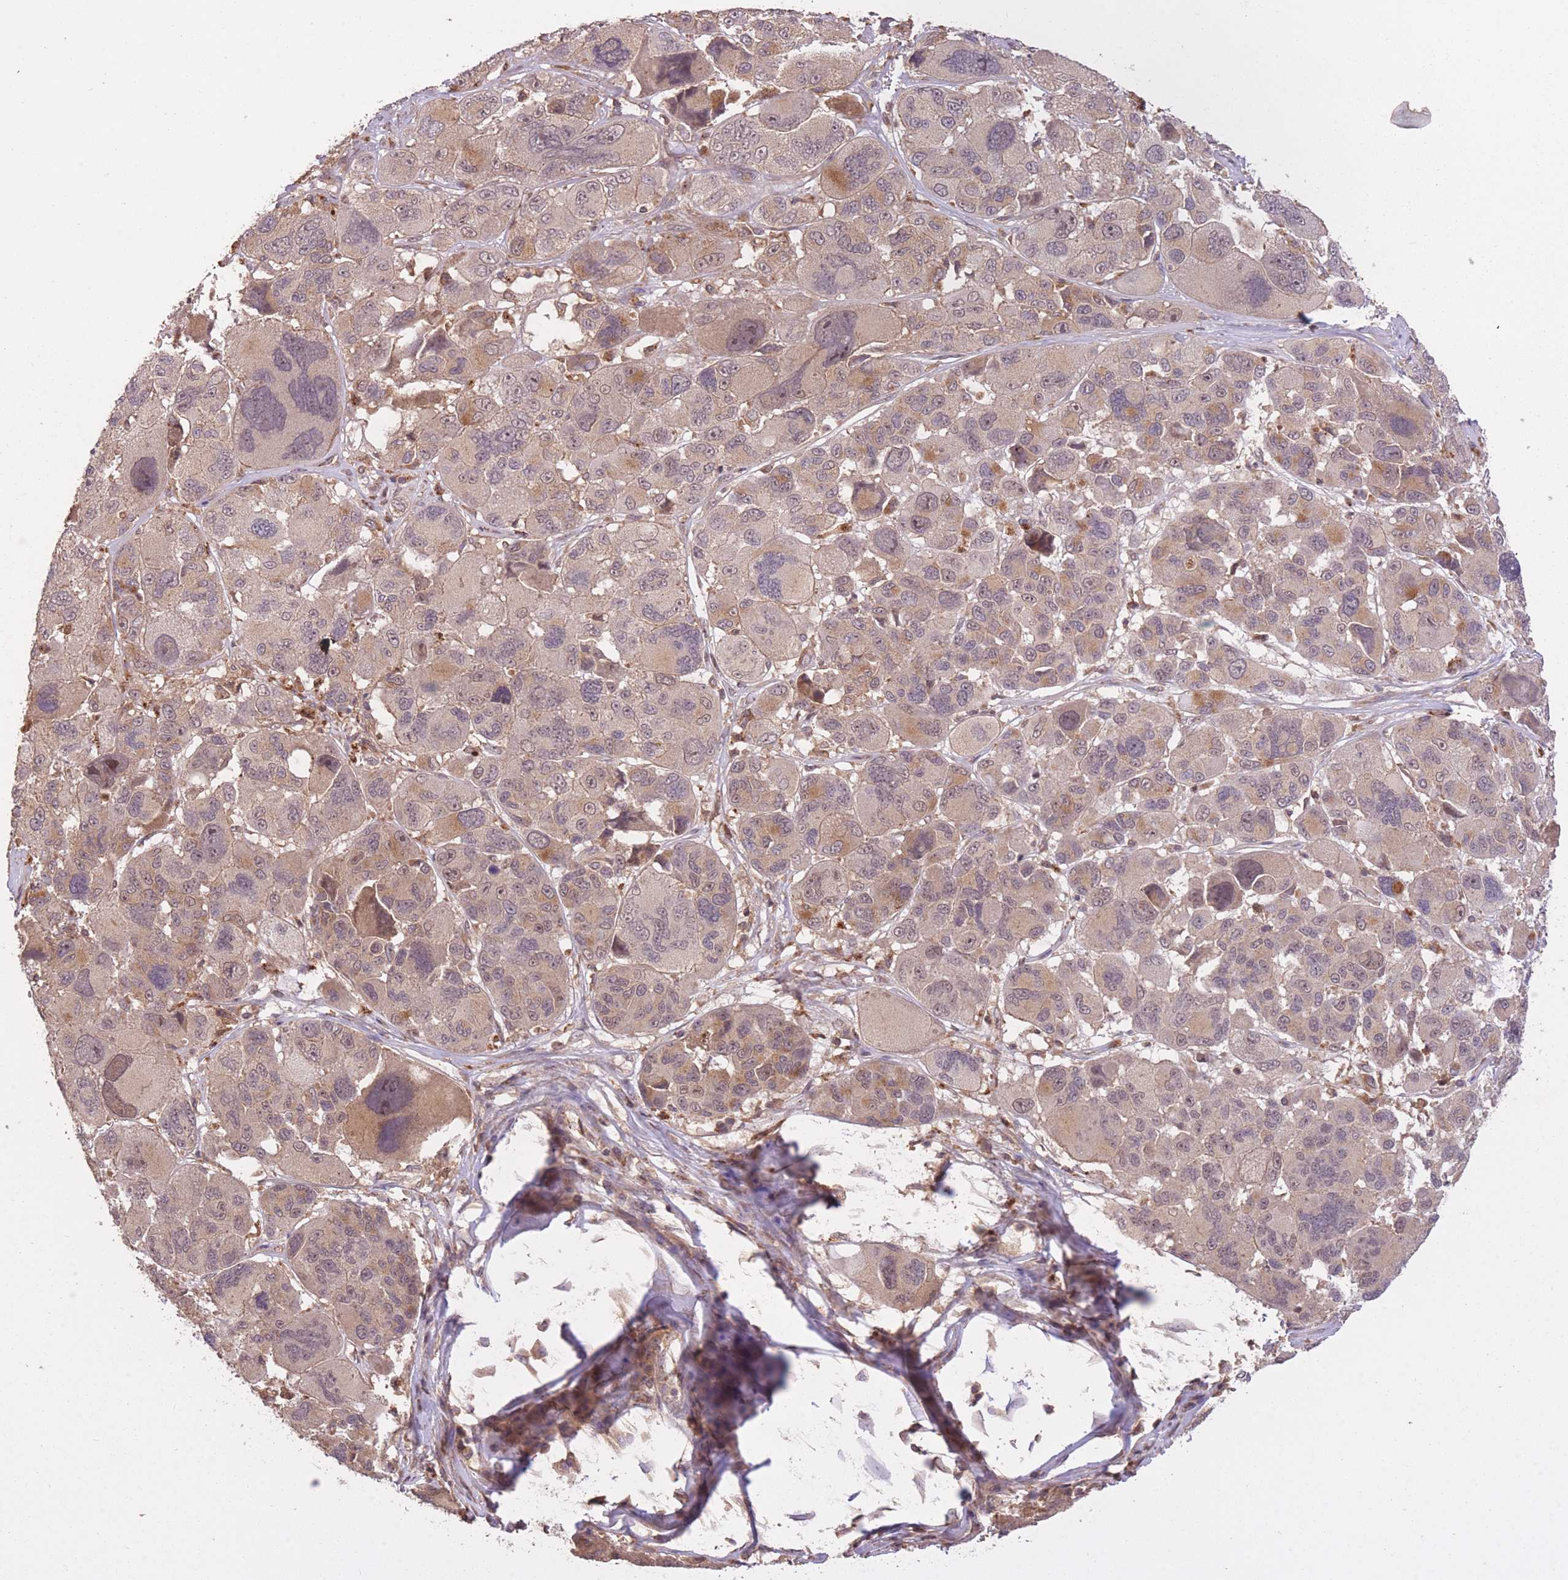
{"staining": {"intensity": "moderate", "quantity": "25%-75%", "location": "cytoplasmic/membranous"}, "tissue": "melanoma", "cell_type": "Tumor cells", "image_type": "cancer", "snomed": [{"axis": "morphology", "description": "Malignant melanoma, NOS"}, {"axis": "topography", "description": "Skin"}], "caption": "The micrograph exhibits a brown stain indicating the presence of a protein in the cytoplasmic/membranous of tumor cells in malignant melanoma.", "gene": "POLR3F", "patient": {"sex": "female", "age": 66}}